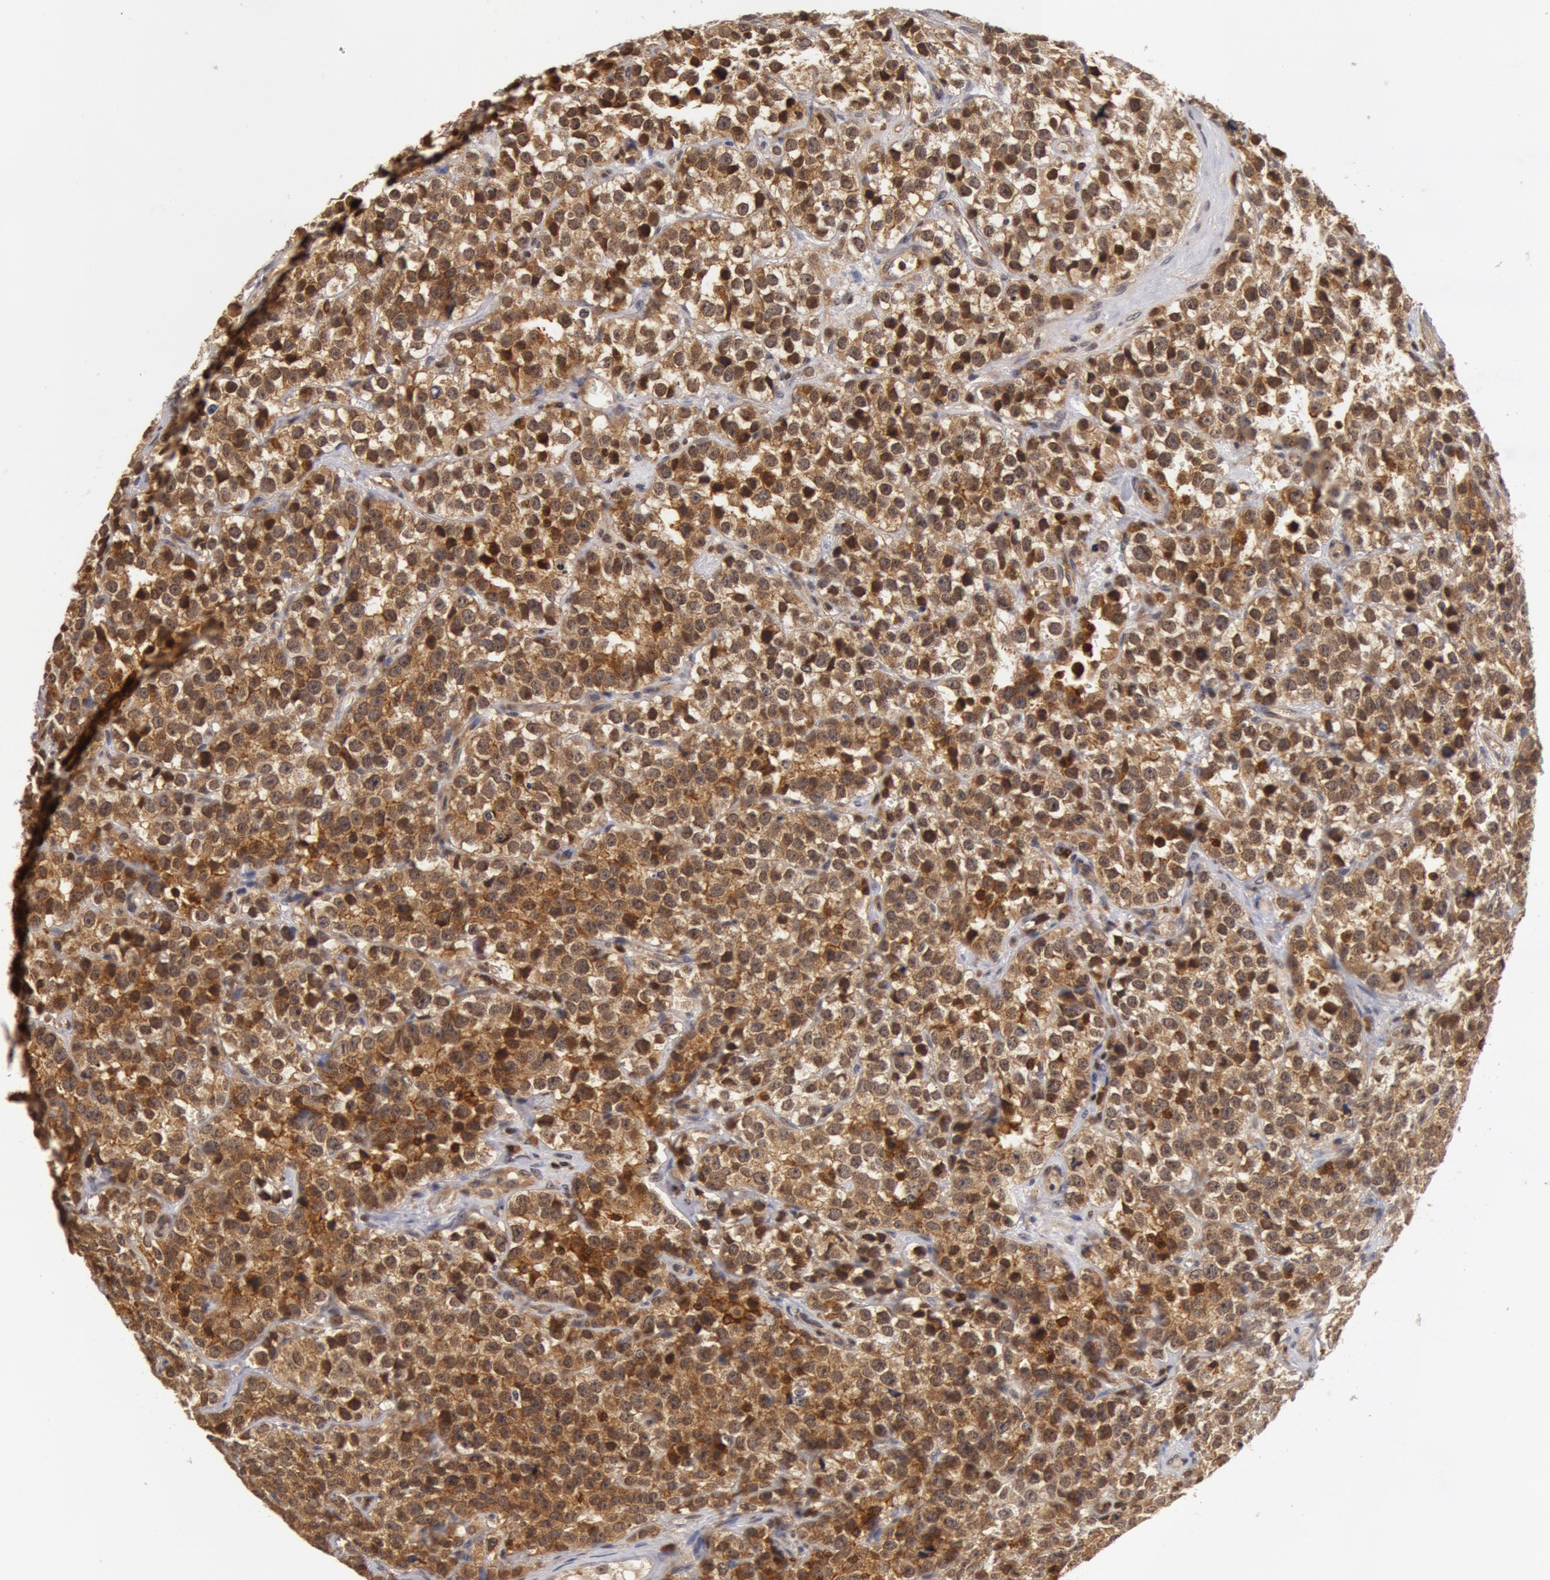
{"staining": {"intensity": "weak", "quantity": ">75%", "location": "cytoplasmic/membranous,nuclear"}, "tissue": "testis cancer", "cell_type": "Tumor cells", "image_type": "cancer", "snomed": [{"axis": "morphology", "description": "Seminoma, NOS"}, {"axis": "topography", "description": "Testis"}], "caption": "Seminoma (testis) stained for a protein (brown) demonstrates weak cytoplasmic/membranous and nuclear positive staining in approximately >75% of tumor cells.", "gene": "ZNF350", "patient": {"sex": "male", "age": 25}}